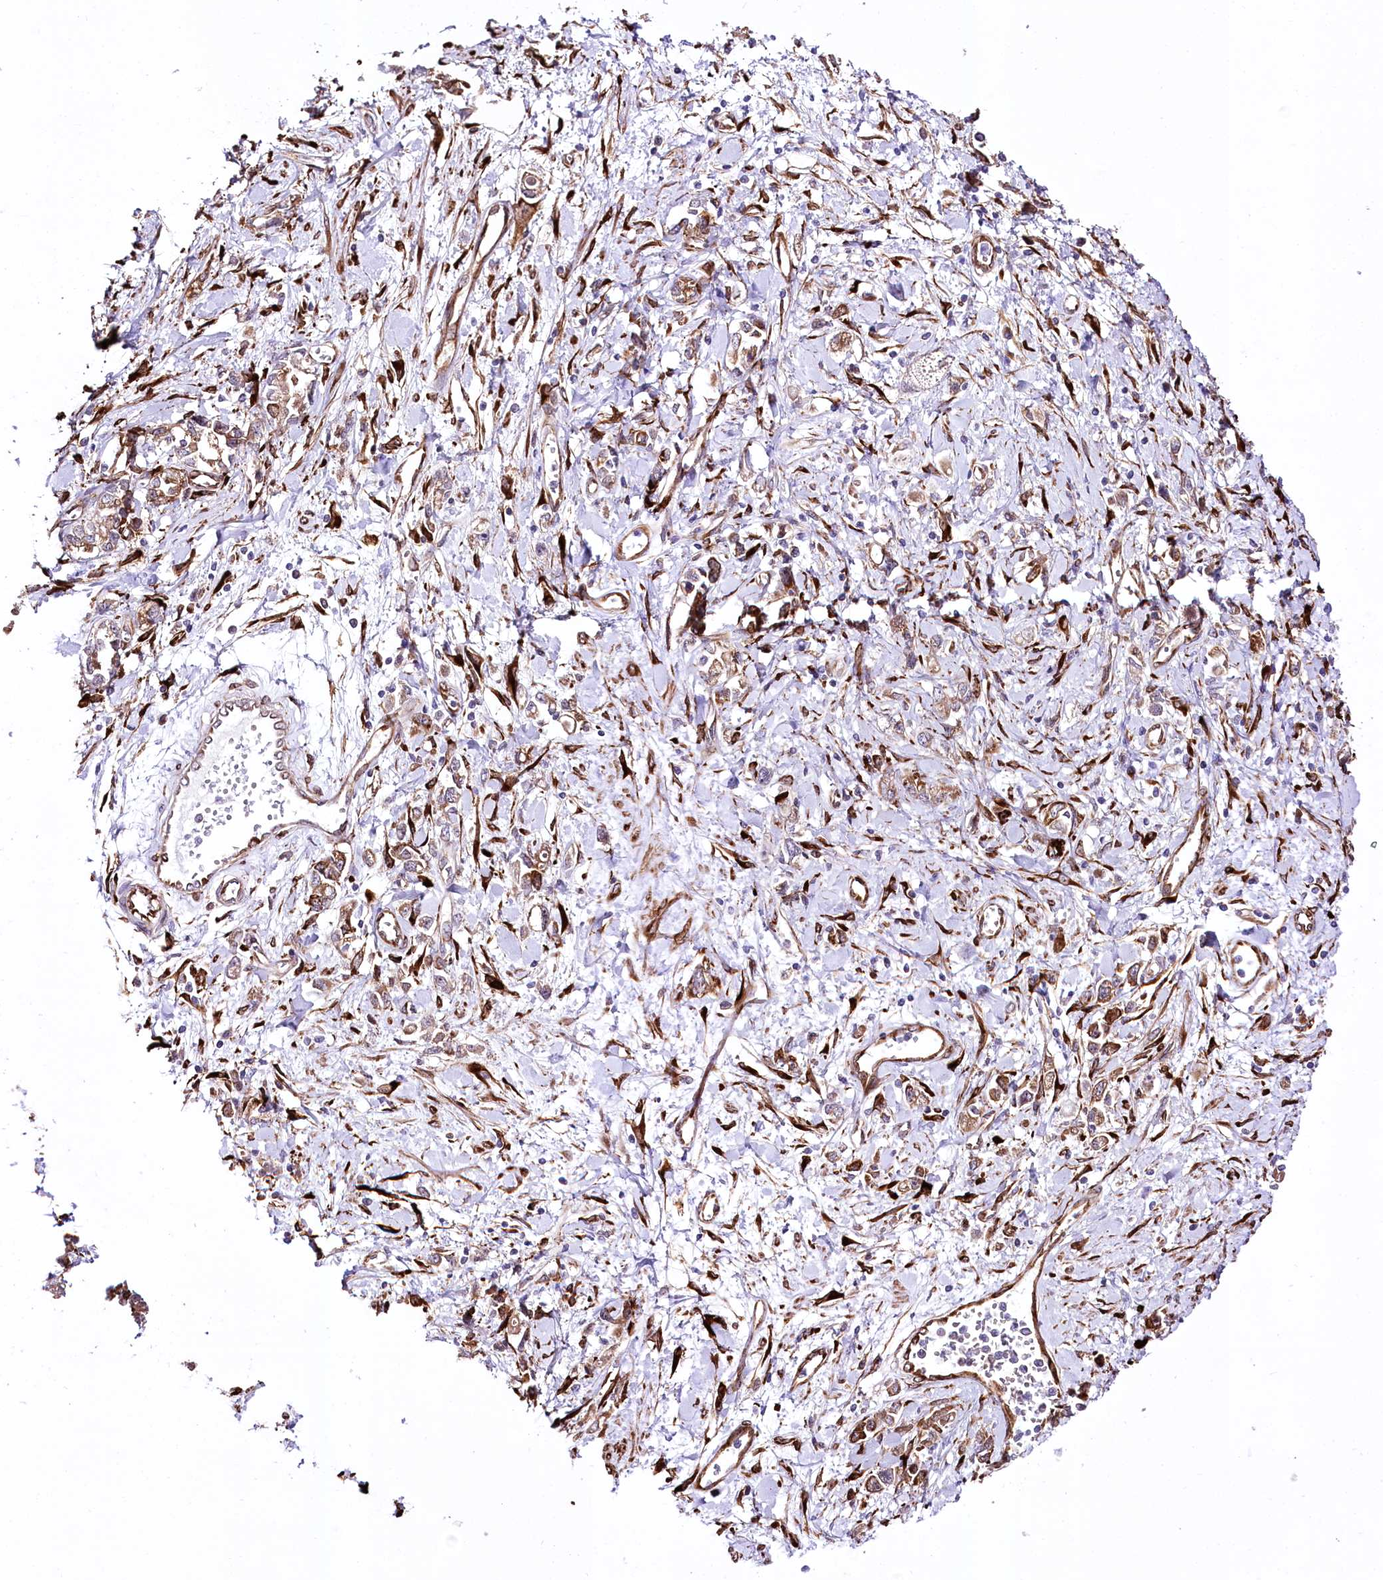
{"staining": {"intensity": "moderate", "quantity": ">75%", "location": "cytoplasmic/membranous"}, "tissue": "stomach cancer", "cell_type": "Tumor cells", "image_type": "cancer", "snomed": [{"axis": "morphology", "description": "Adenocarcinoma, NOS"}, {"axis": "topography", "description": "Stomach"}], "caption": "The histopathology image displays staining of adenocarcinoma (stomach), revealing moderate cytoplasmic/membranous protein expression (brown color) within tumor cells.", "gene": "WWC1", "patient": {"sex": "female", "age": 76}}